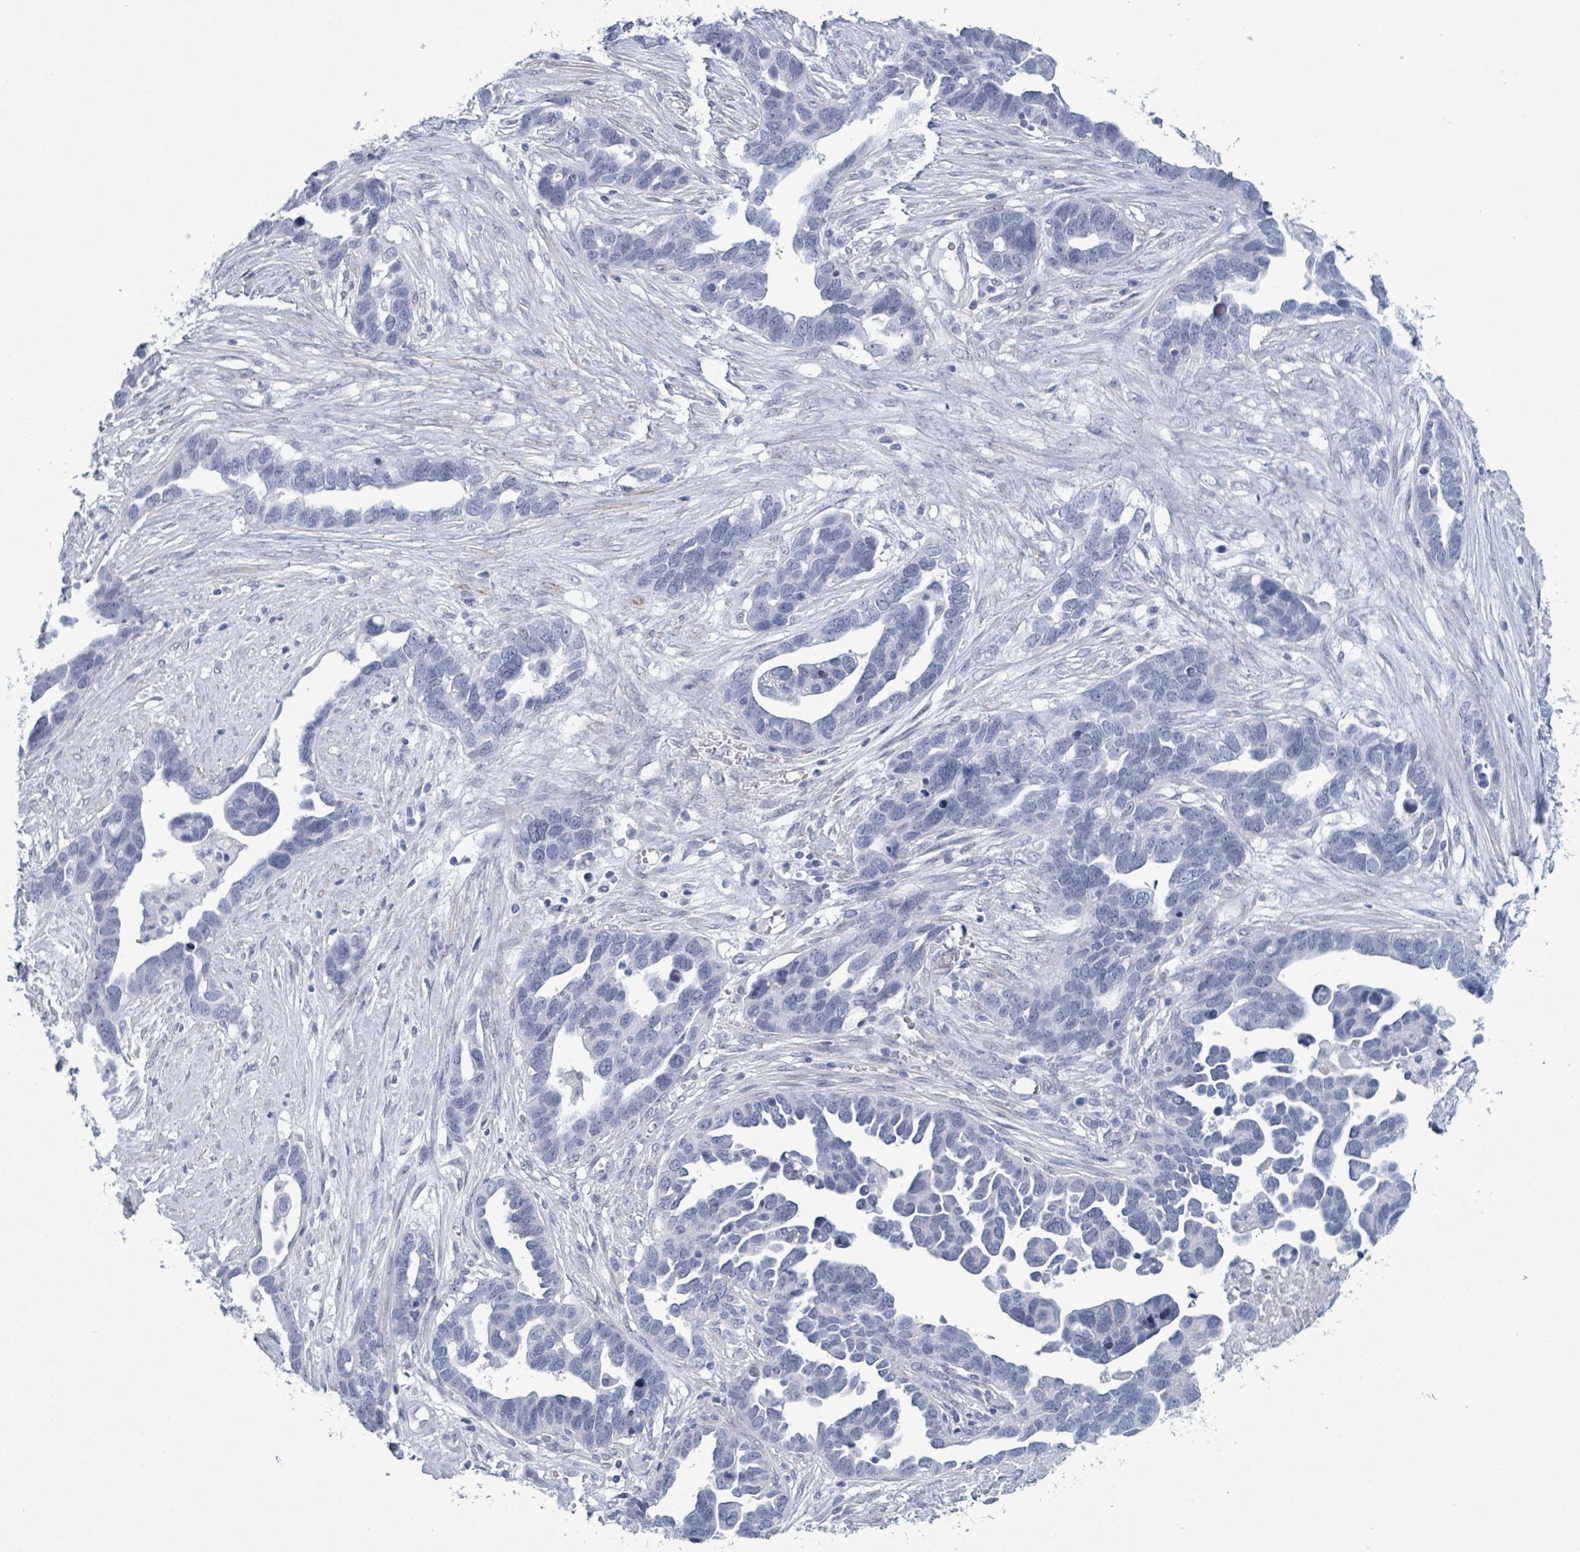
{"staining": {"intensity": "negative", "quantity": "none", "location": "none"}, "tissue": "ovarian cancer", "cell_type": "Tumor cells", "image_type": "cancer", "snomed": [{"axis": "morphology", "description": "Cystadenocarcinoma, serous, NOS"}, {"axis": "topography", "description": "Ovary"}], "caption": "Tumor cells show no significant protein expression in serous cystadenocarcinoma (ovarian).", "gene": "ZNF771", "patient": {"sex": "female", "age": 54}}